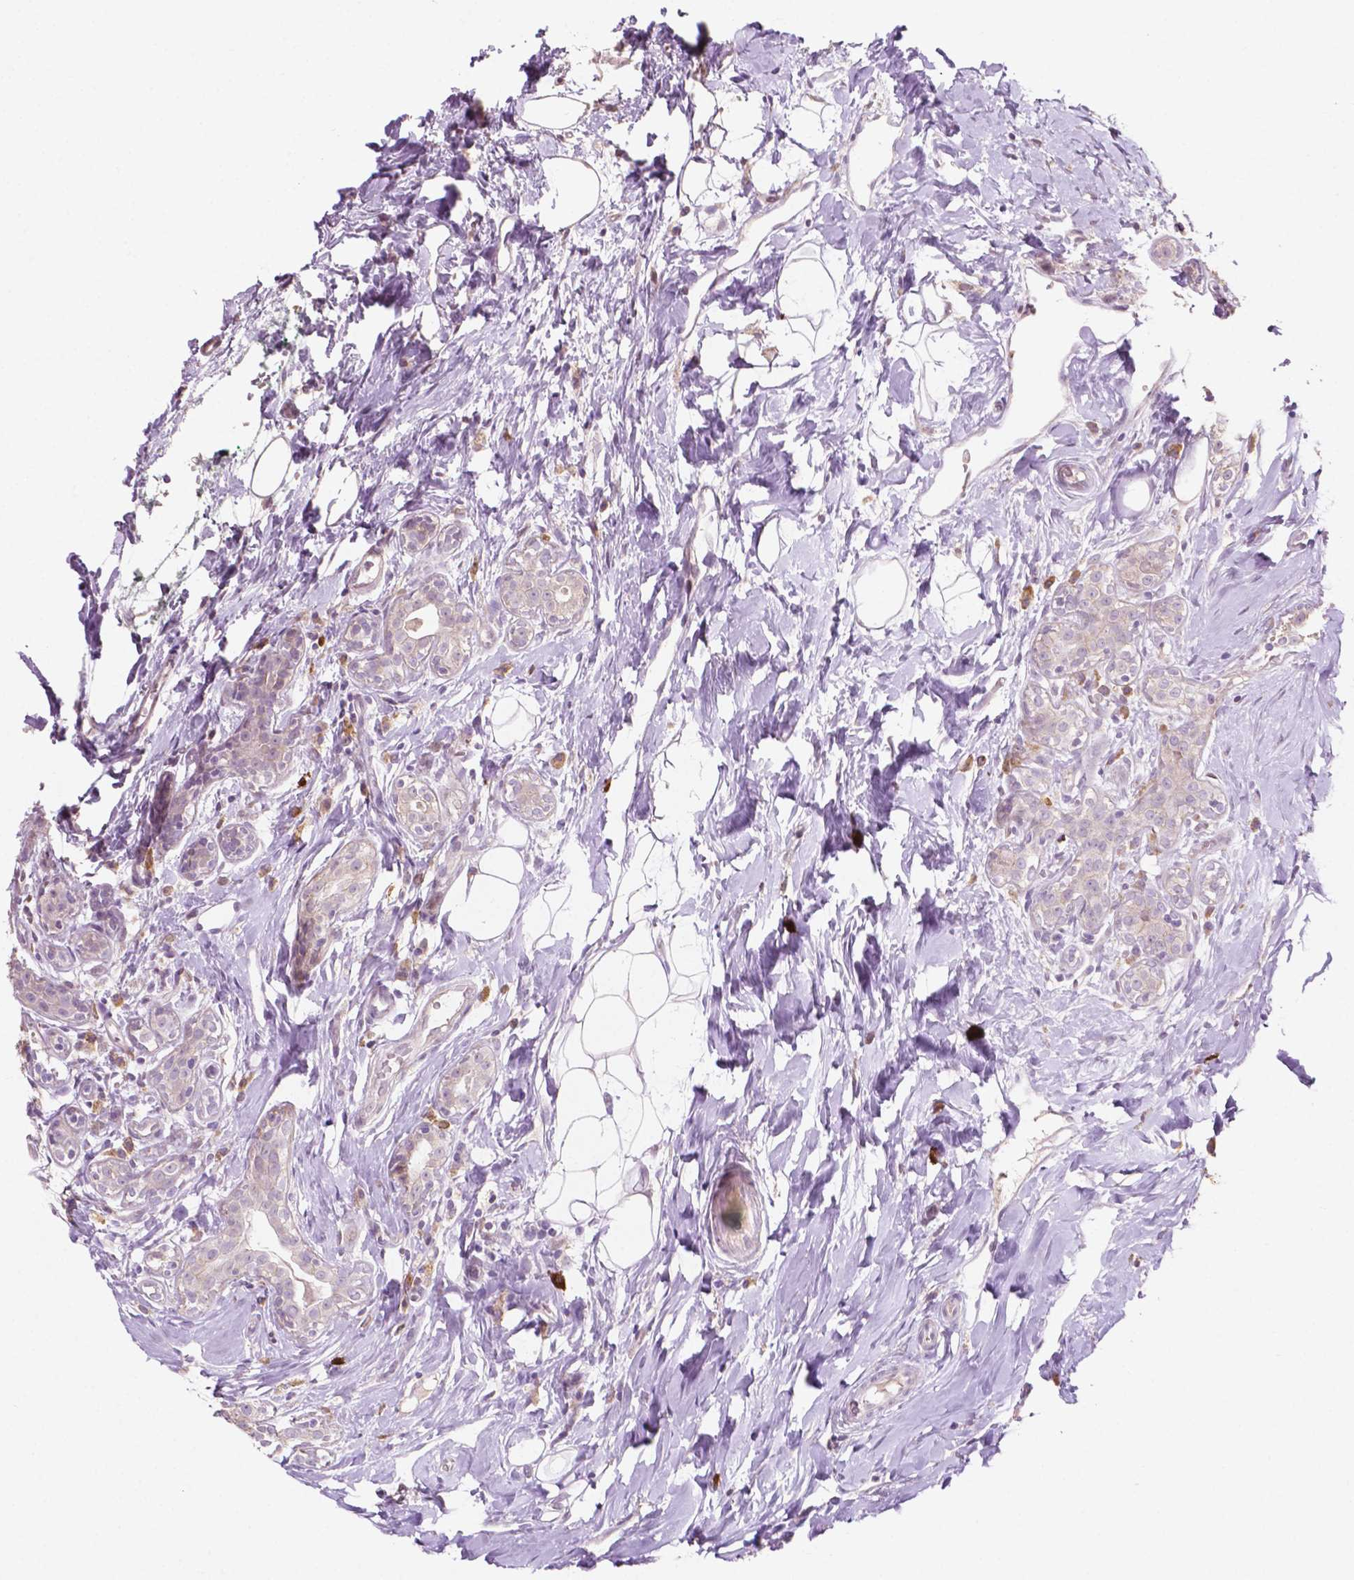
{"staining": {"intensity": "negative", "quantity": "none", "location": "none"}, "tissue": "breast cancer", "cell_type": "Tumor cells", "image_type": "cancer", "snomed": [{"axis": "morphology", "description": "Duct carcinoma"}, {"axis": "topography", "description": "Breast"}], "caption": "IHC histopathology image of infiltrating ductal carcinoma (breast) stained for a protein (brown), which reveals no staining in tumor cells.", "gene": "LRP1B", "patient": {"sex": "female", "age": 43}}